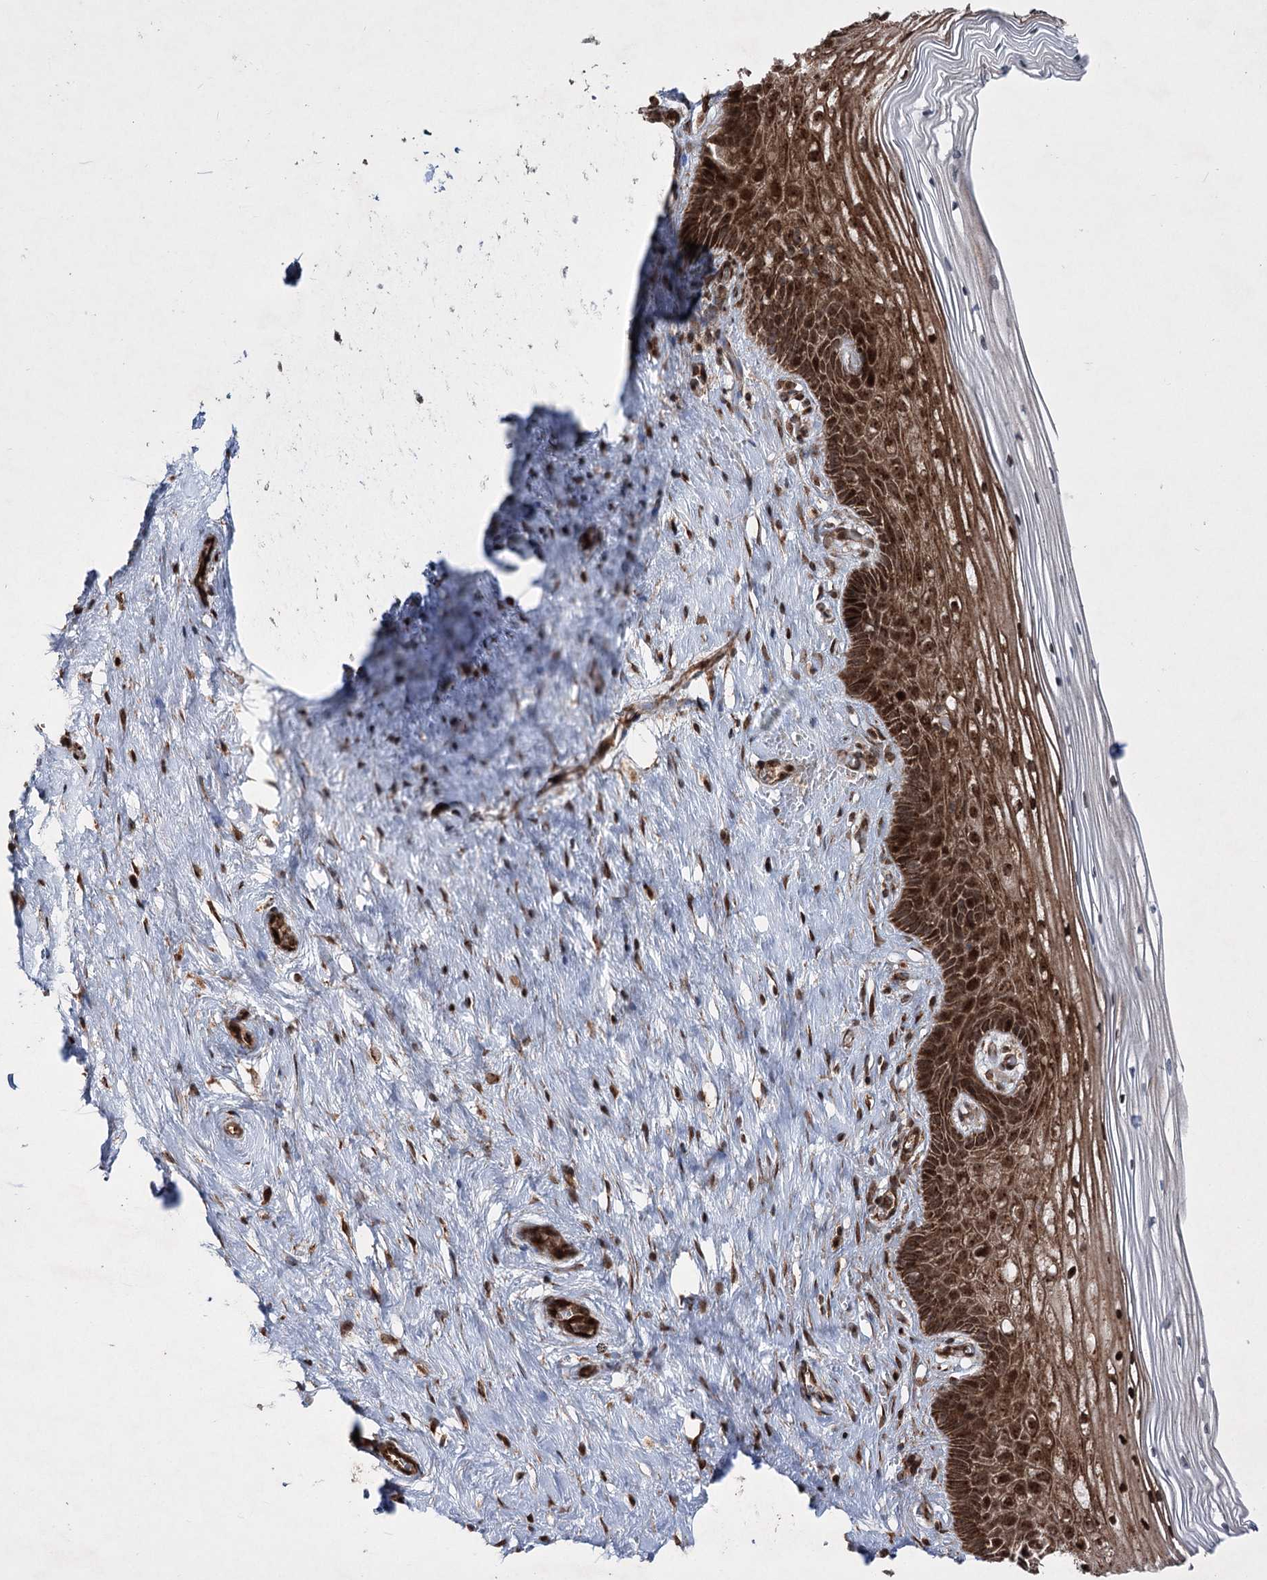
{"staining": {"intensity": "strong", "quantity": ">75%", "location": "cytoplasmic/membranous"}, "tissue": "cervix", "cell_type": "Glandular cells", "image_type": "normal", "snomed": [{"axis": "morphology", "description": "Normal tissue, NOS"}, {"axis": "topography", "description": "Cervix"}], "caption": "Cervix stained for a protein (brown) displays strong cytoplasmic/membranous positive expression in about >75% of glandular cells.", "gene": "SERINC5", "patient": {"sex": "female", "age": 33}}